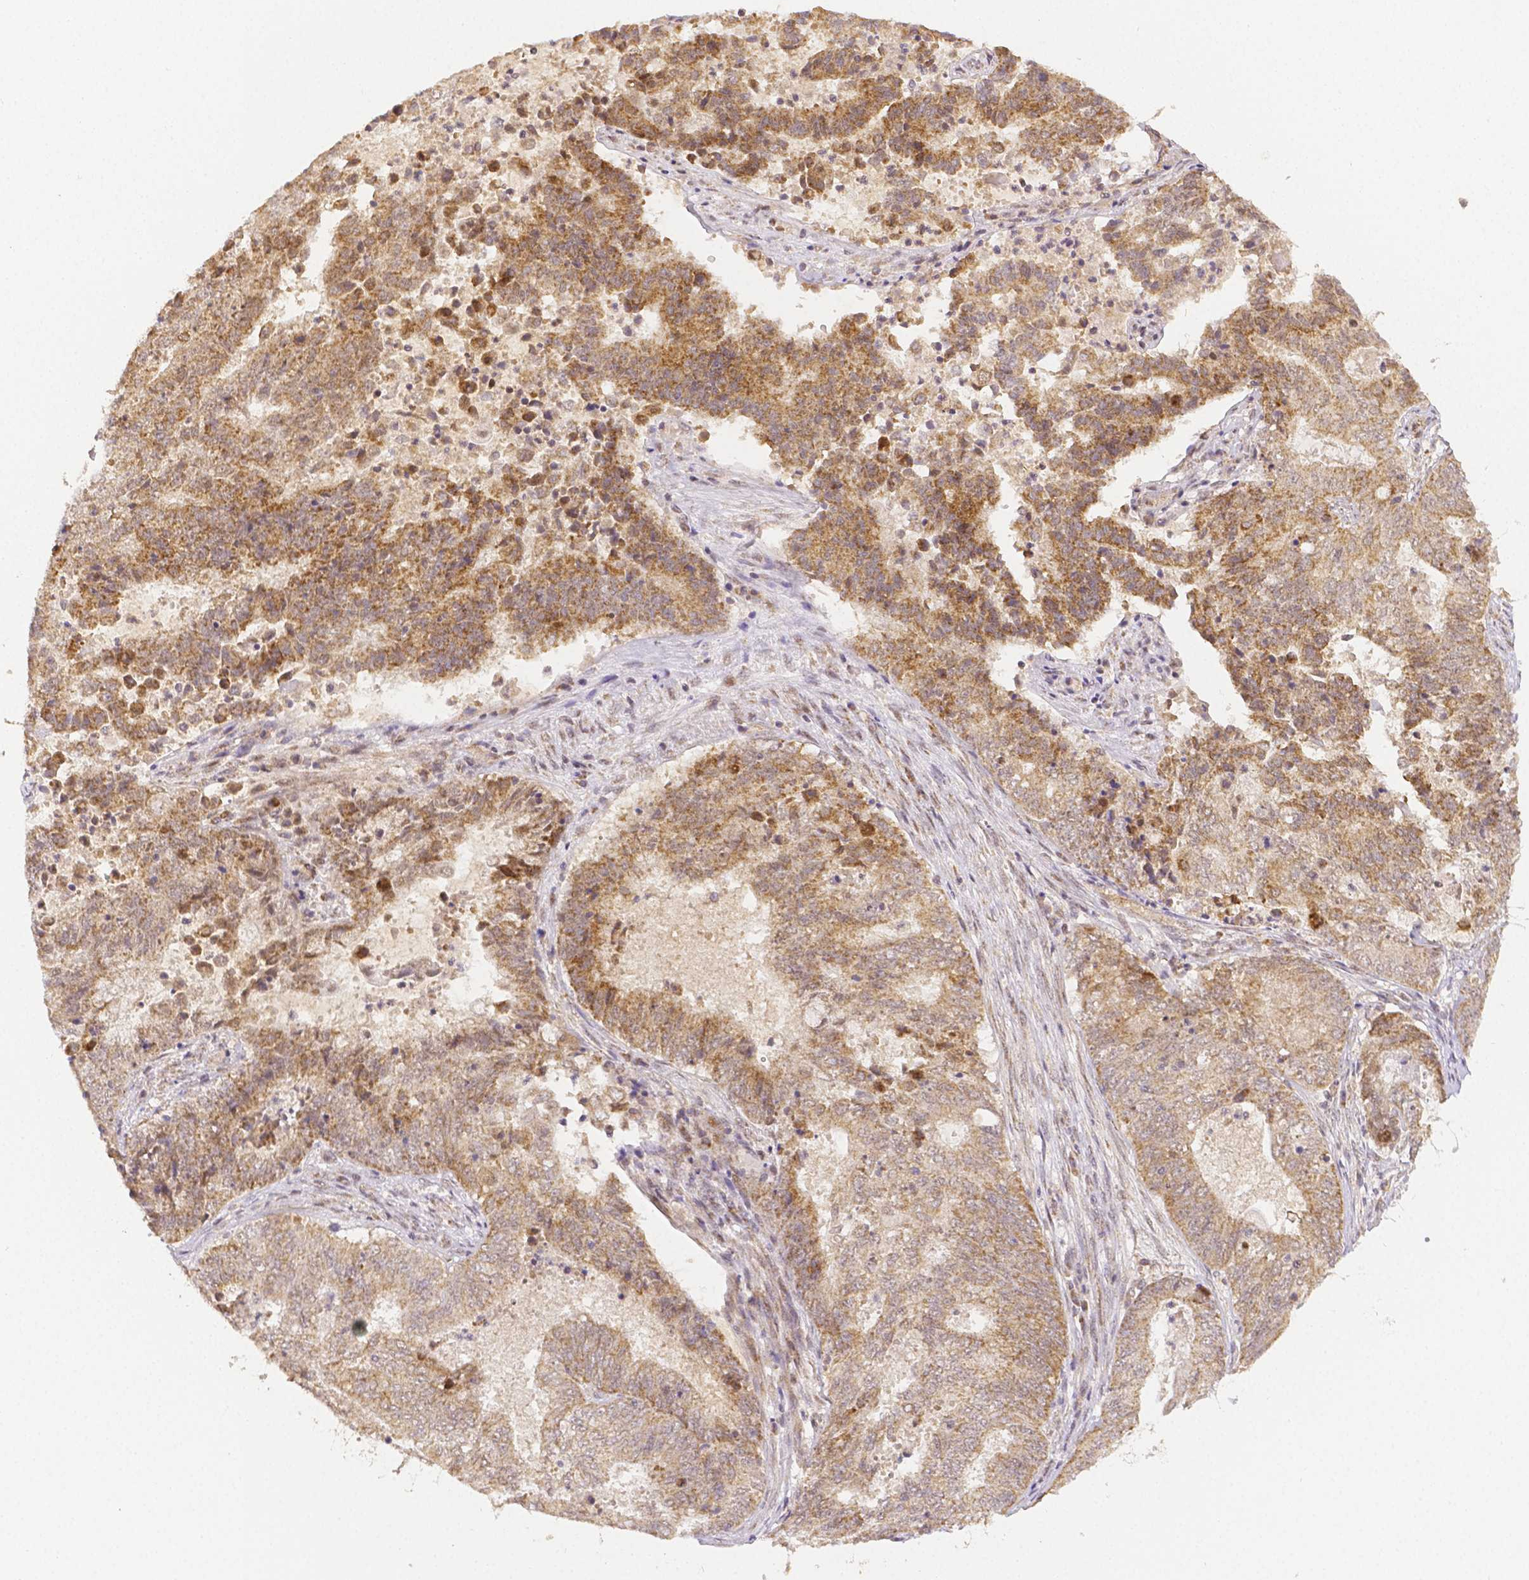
{"staining": {"intensity": "moderate", "quantity": ">75%", "location": "cytoplasmic/membranous,nuclear"}, "tissue": "endometrial cancer", "cell_type": "Tumor cells", "image_type": "cancer", "snomed": [{"axis": "morphology", "description": "Adenocarcinoma, NOS"}, {"axis": "topography", "description": "Endometrium"}], "caption": "Tumor cells display medium levels of moderate cytoplasmic/membranous and nuclear staining in approximately >75% of cells in human adenocarcinoma (endometrial).", "gene": "RHOT1", "patient": {"sex": "female", "age": 62}}